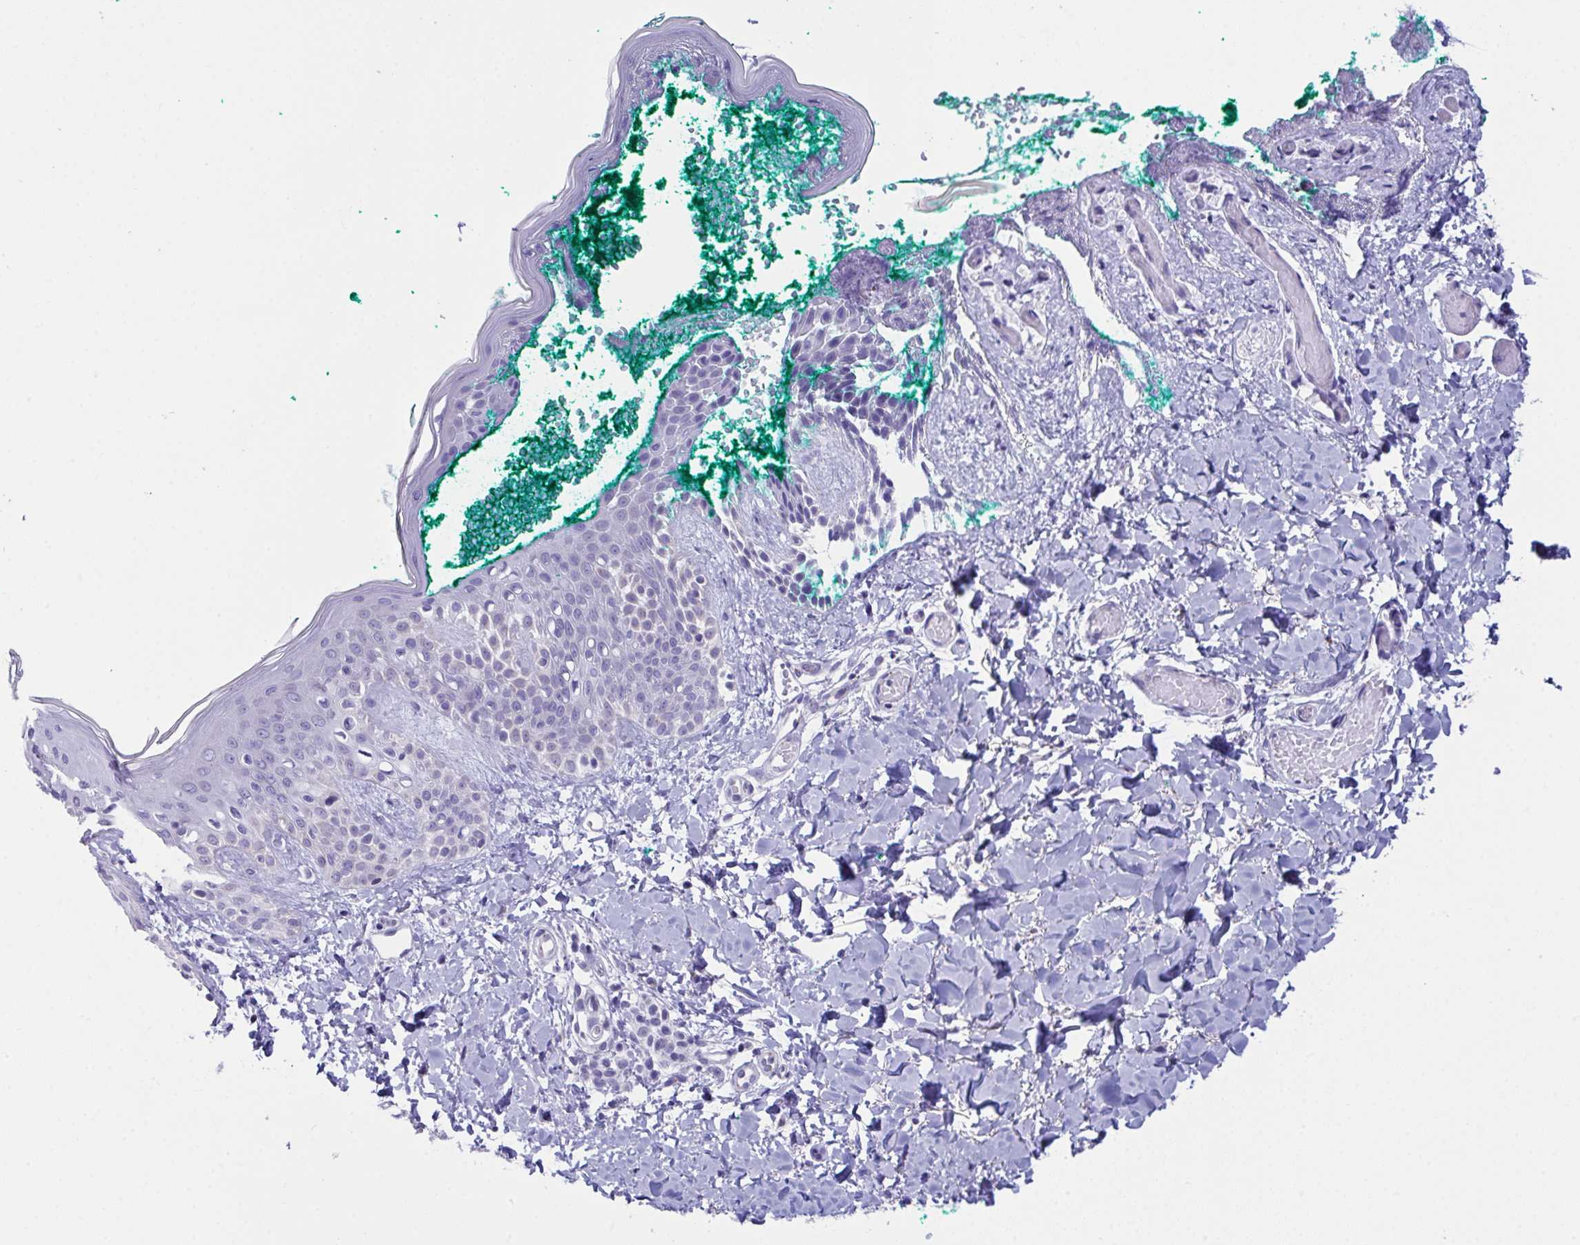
{"staining": {"intensity": "negative", "quantity": "none", "location": "none"}, "tissue": "skin", "cell_type": "Fibroblasts", "image_type": "normal", "snomed": [{"axis": "morphology", "description": "Normal tissue, NOS"}, {"axis": "topography", "description": "Skin"}], "caption": "An IHC micrograph of unremarkable skin is shown. There is no staining in fibroblasts of skin. (IHC, brightfield microscopy, high magnification).", "gene": "SCLY", "patient": {"sex": "male", "age": 16}}